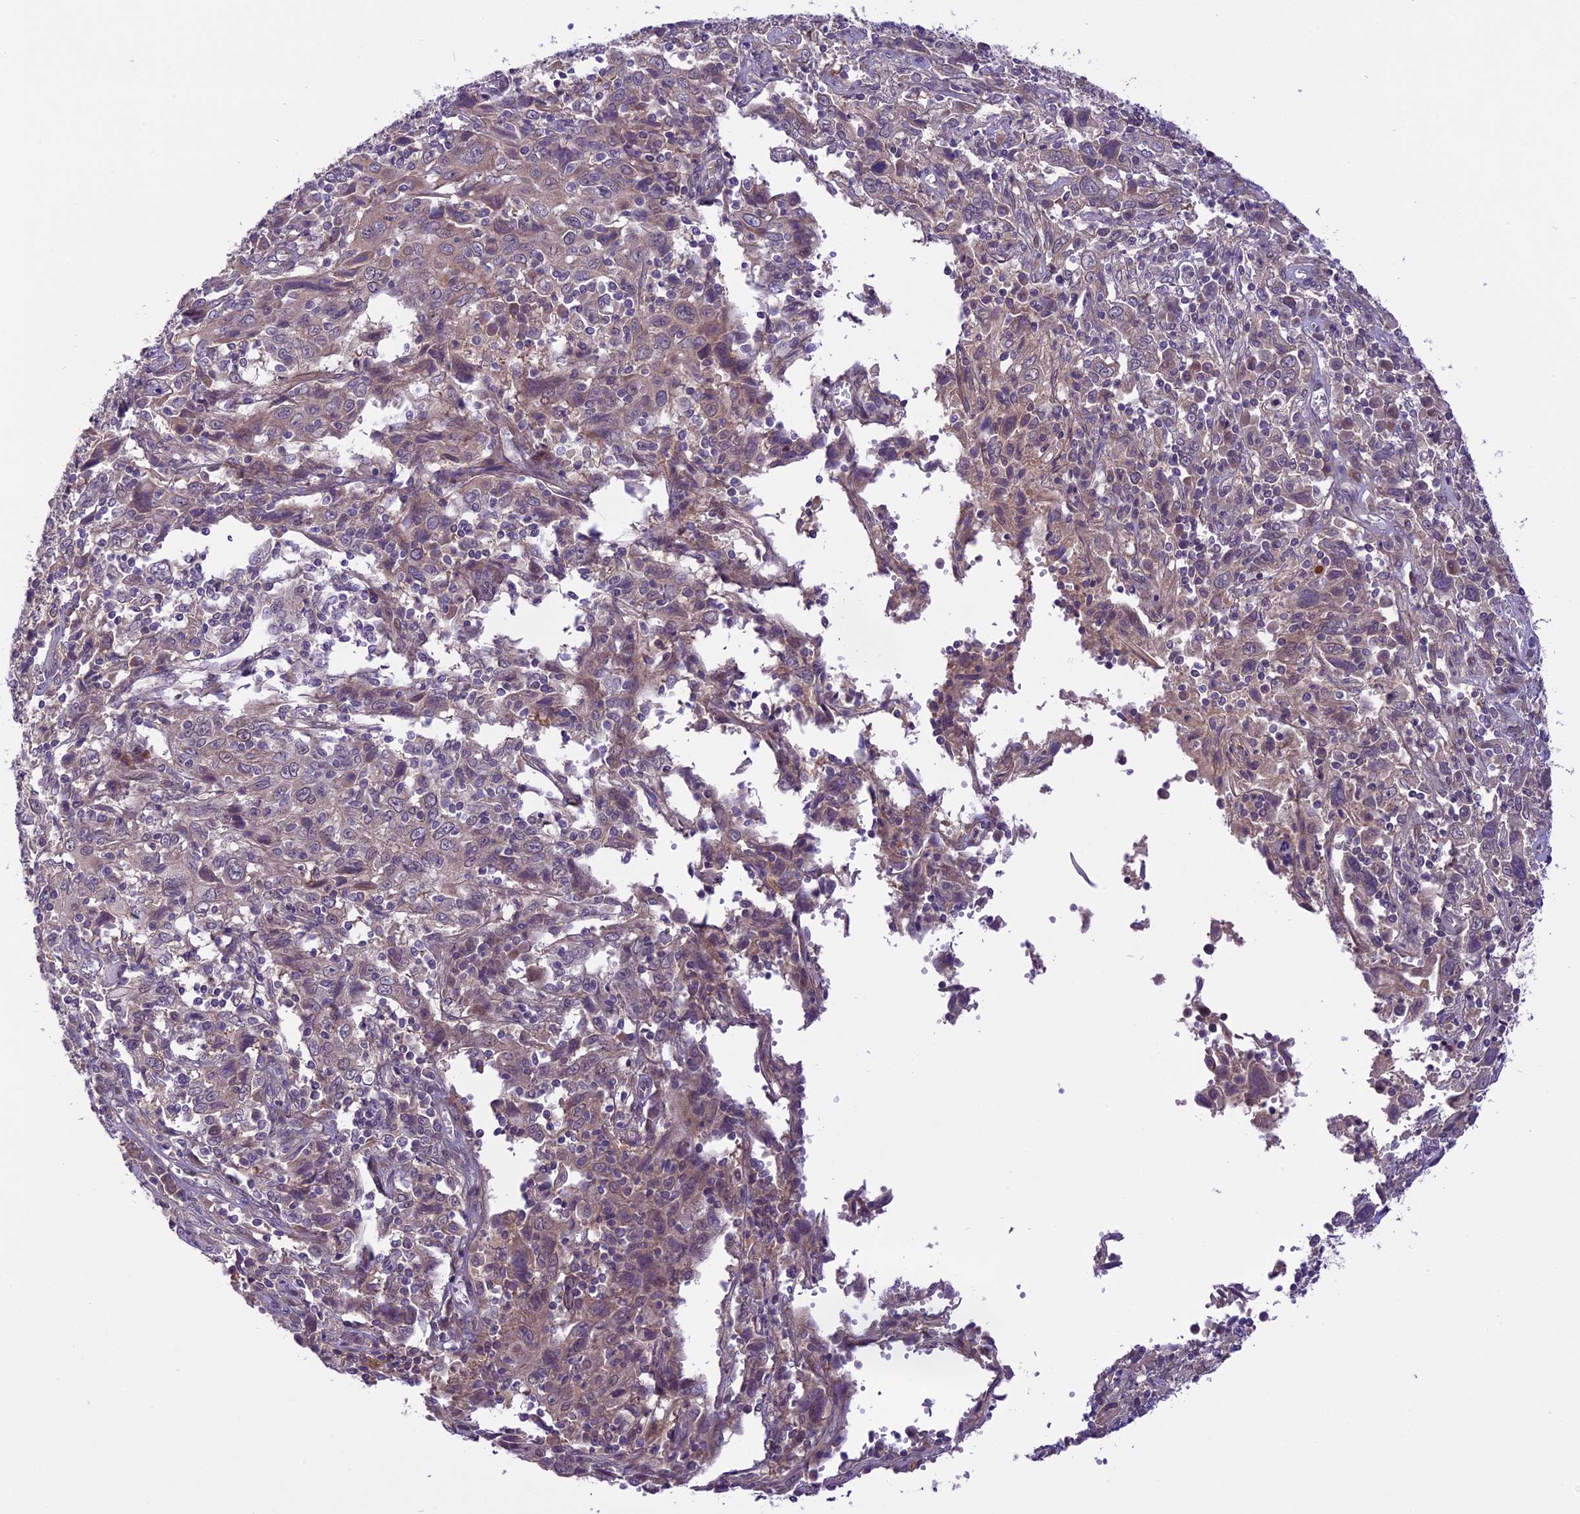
{"staining": {"intensity": "negative", "quantity": "none", "location": "none"}, "tissue": "cervical cancer", "cell_type": "Tumor cells", "image_type": "cancer", "snomed": [{"axis": "morphology", "description": "Squamous cell carcinoma, NOS"}, {"axis": "topography", "description": "Cervix"}], "caption": "High magnification brightfield microscopy of cervical squamous cell carcinoma stained with DAB (3,3'-diaminobenzidine) (brown) and counterstained with hematoxylin (blue): tumor cells show no significant expression.", "gene": "SPRED1", "patient": {"sex": "female", "age": 46}}